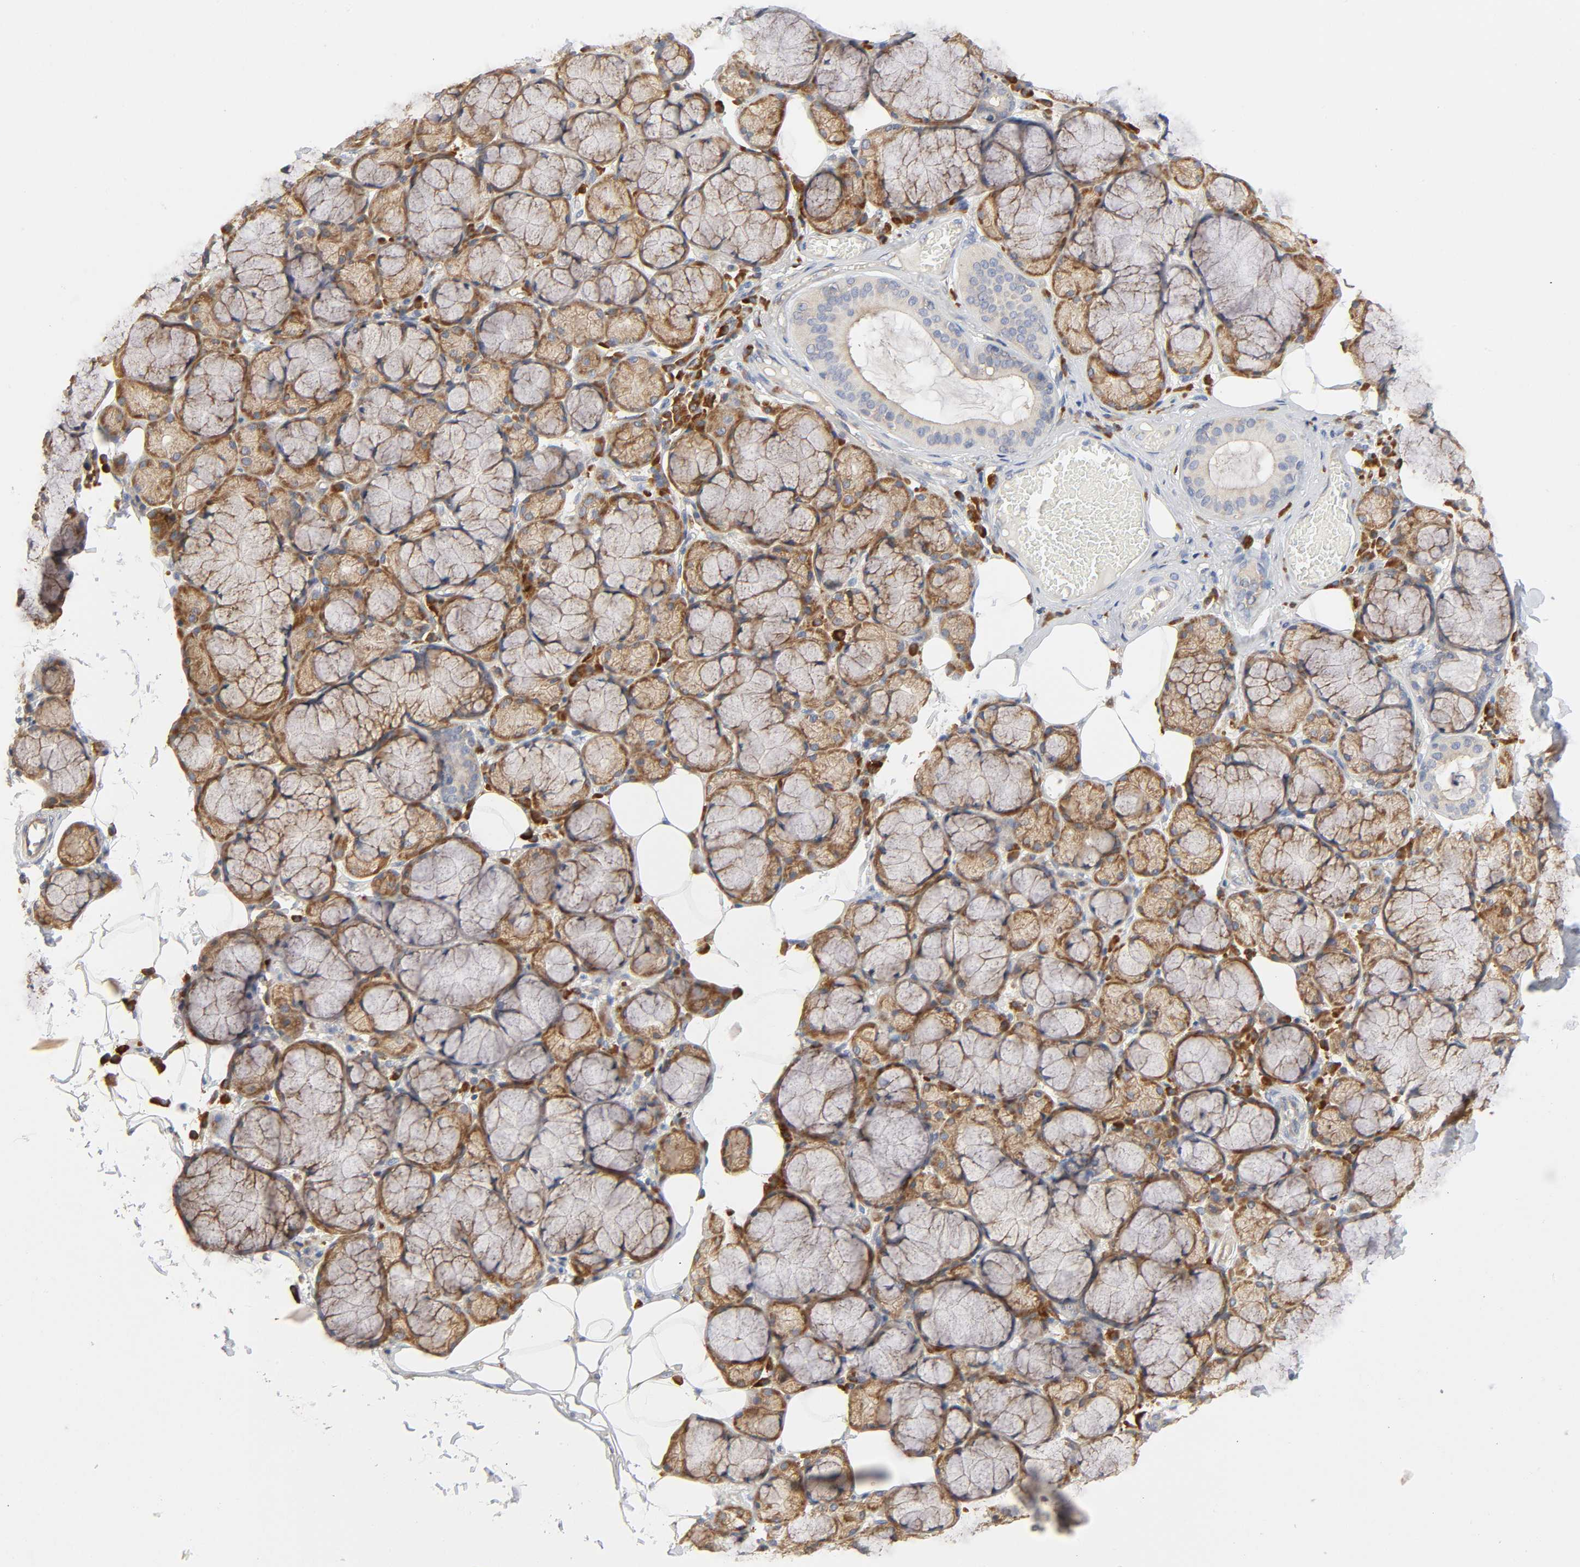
{"staining": {"intensity": "strong", "quantity": ">75%", "location": "cytoplasmic/membranous"}, "tissue": "salivary gland", "cell_type": "Glandular cells", "image_type": "normal", "snomed": [{"axis": "morphology", "description": "Normal tissue, NOS"}, {"axis": "topography", "description": "Skeletal muscle"}, {"axis": "topography", "description": "Oral tissue"}, {"axis": "topography", "description": "Salivary gland"}, {"axis": "topography", "description": "Peripheral nerve tissue"}], "caption": "The micrograph exhibits a brown stain indicating the presence of a protein in the cytoplasmic/membranous of glandular cells in salivary gland. The staining was performed using DAB, with brown indicating positive protein expression. Nuclei are stained blue with hematoxylin.", "gene": "IQCJ", "patient": {"sex": "male", "age": 54}}